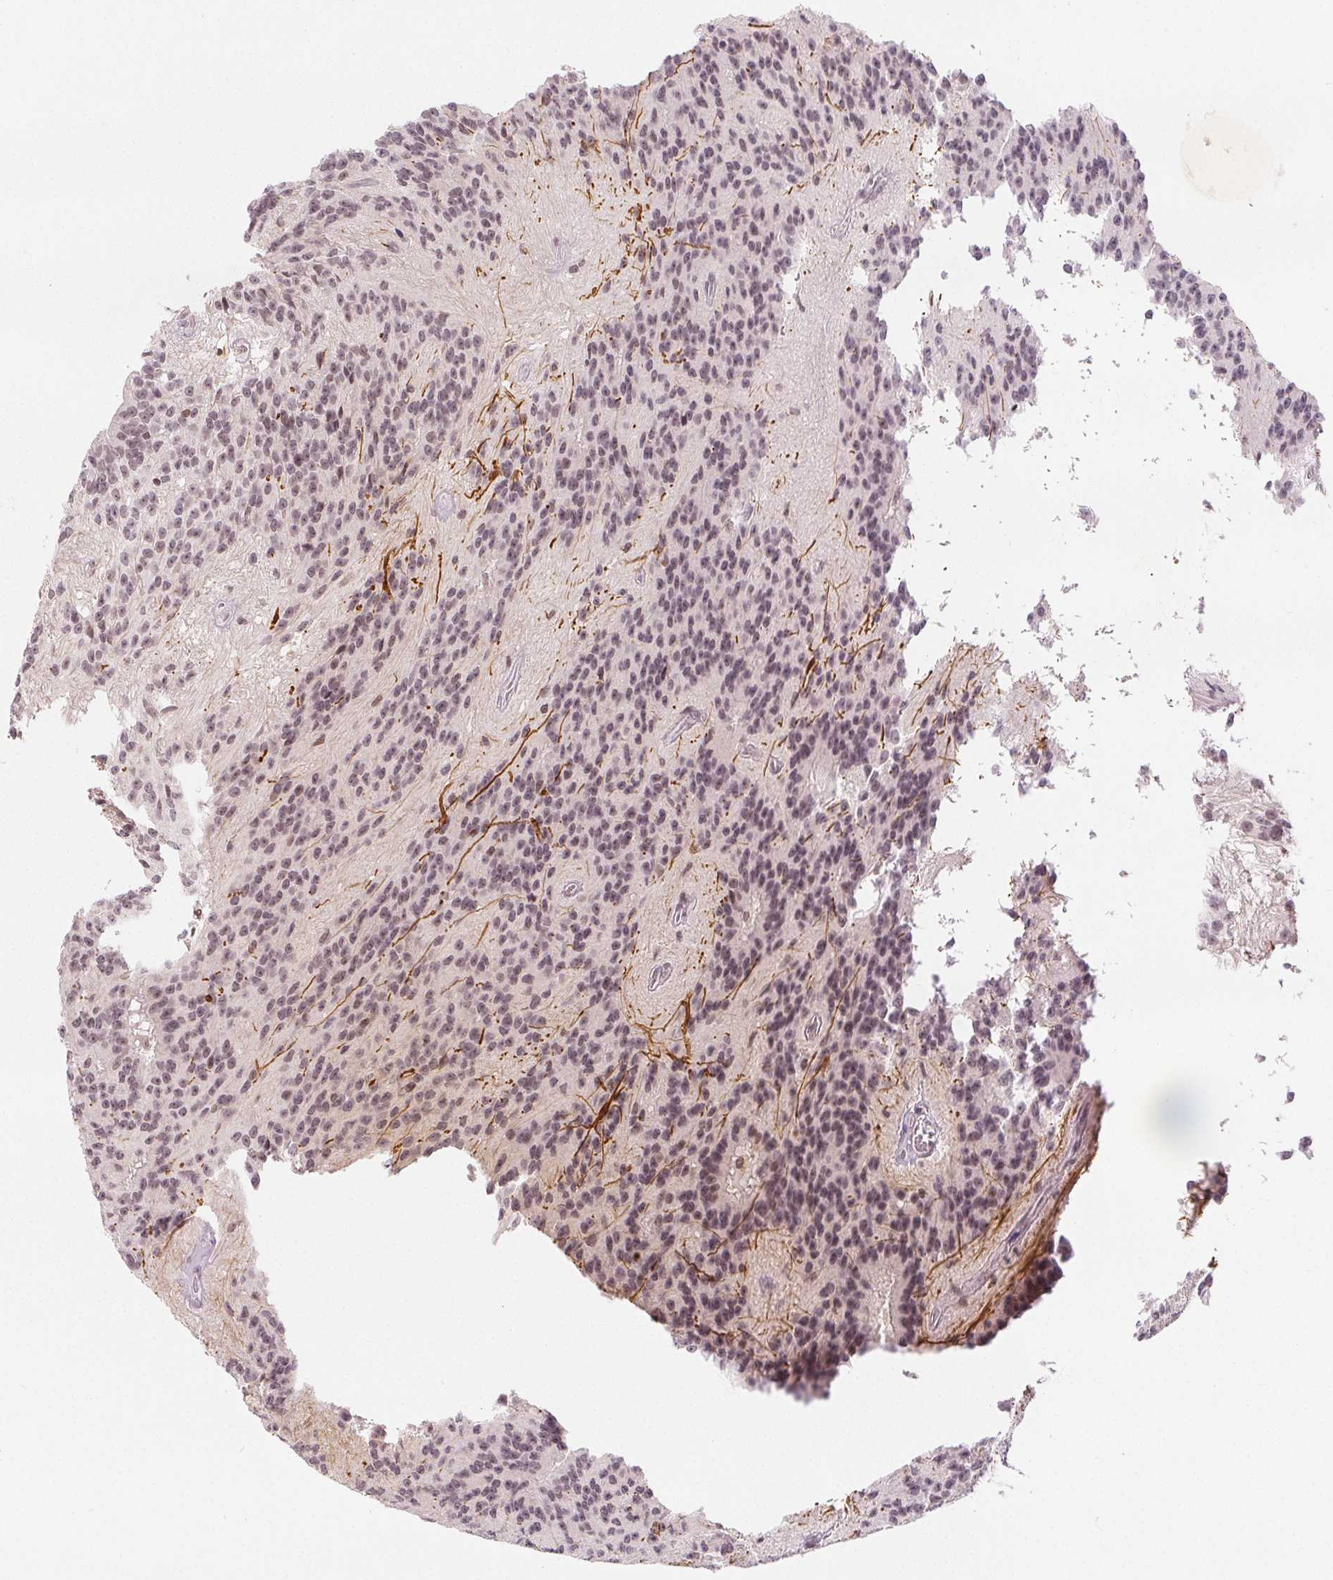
{"staining": {"intensity": "weak", "quantity": "<25%", "location": "nuclear"}, "tissue": "glioma", "cell_type": "Tumor cells", "image_type": "cancer", "snomed": [{"axis": "morphology", "description": "Glioma, malignant, Low grade"}, {"axis": "topography", "description": "Brain"}], "caption": "This is an immunohistochemistry histopathology image of glioma. There is no positivity in tumor cells.", "gene": "DEK", "patient": {"sex": "male", "age": 31}}